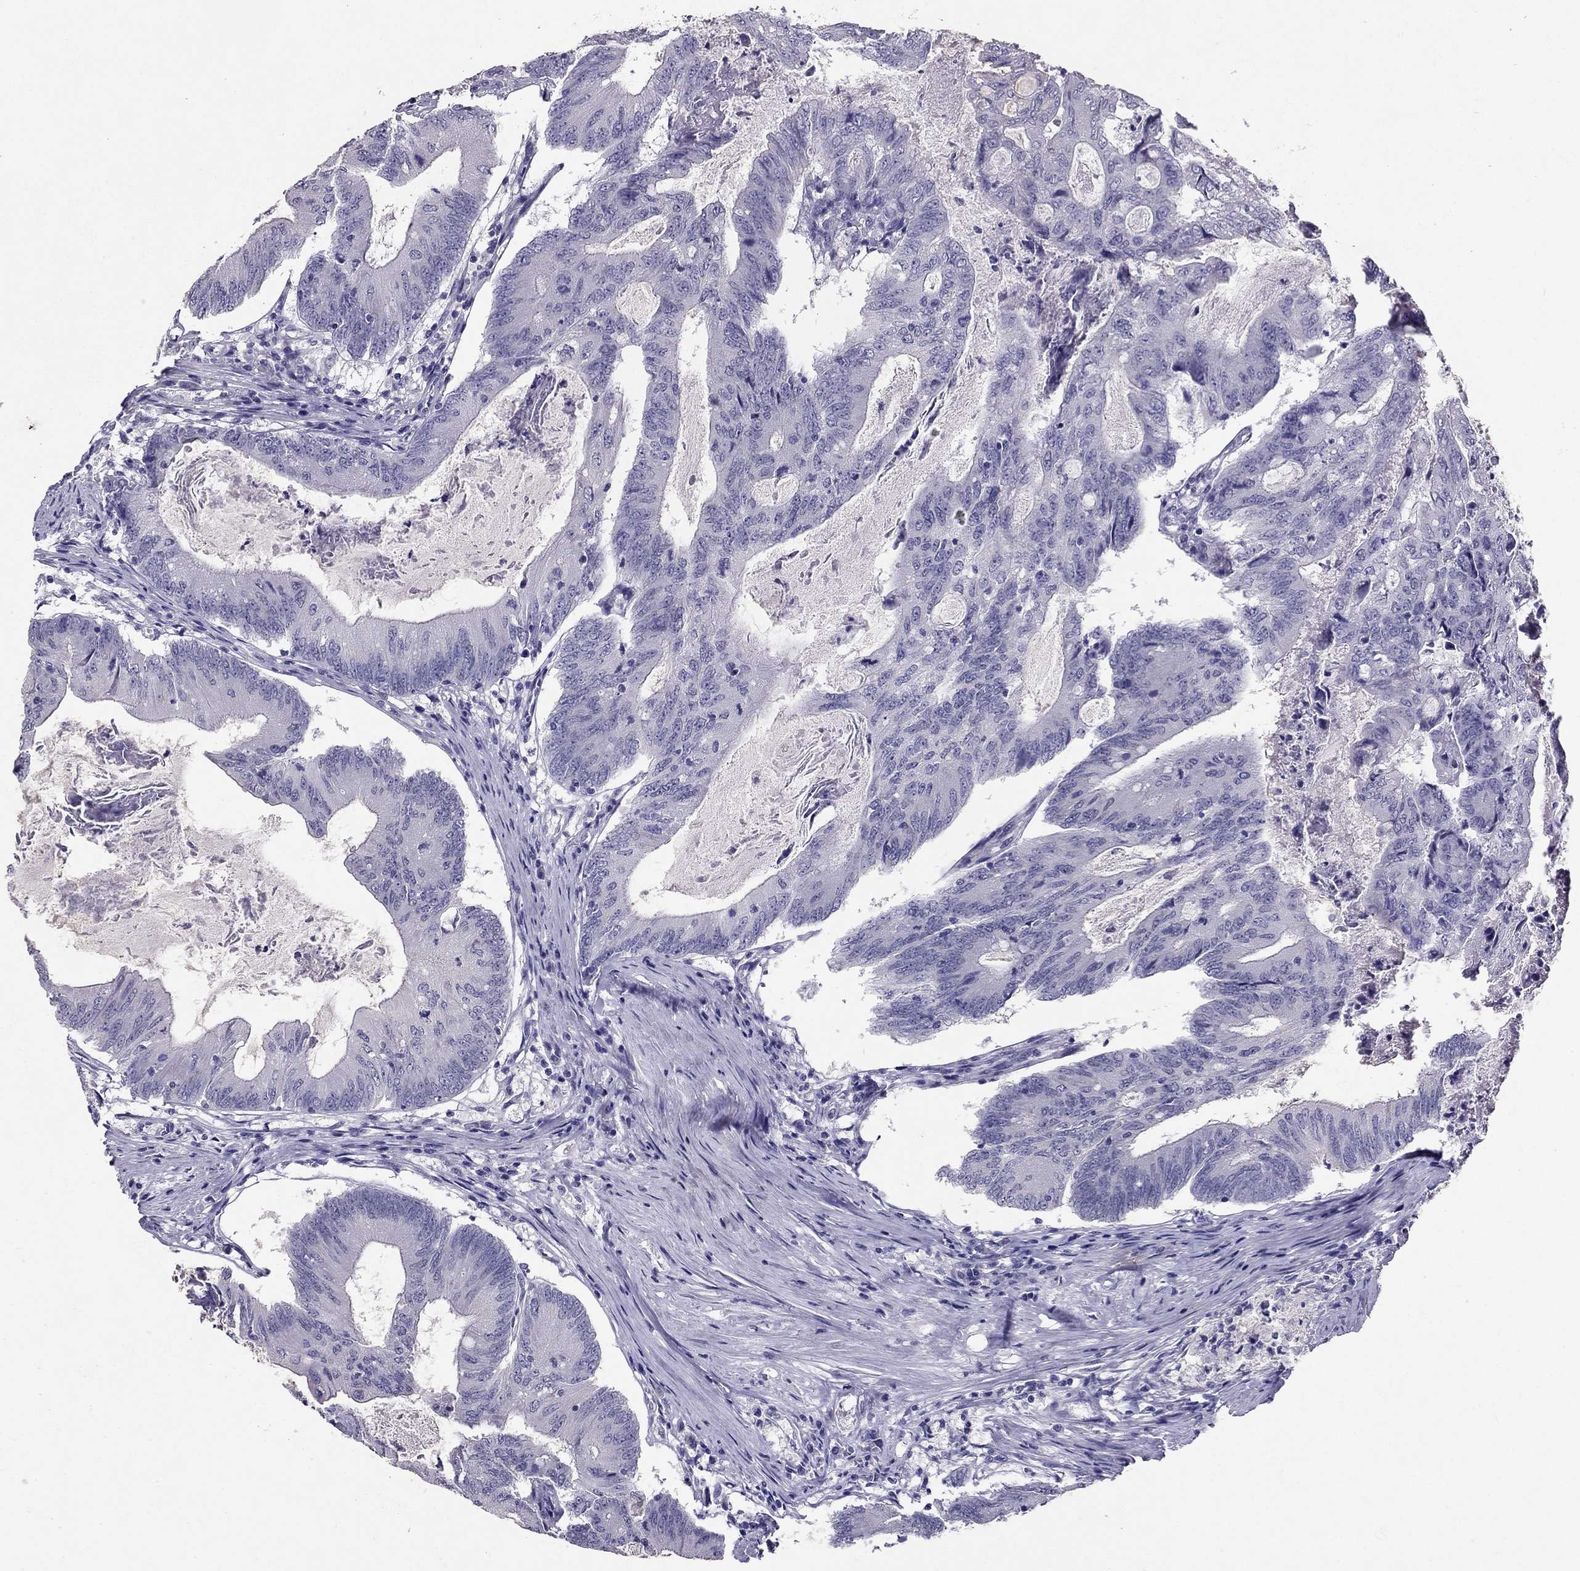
{"staining": {"intensity": "negative", "quantity": "none", "location": "none"}, "tissue": "colorectal cancer", "cell_type": "Tumor cells", "image_type": "cancer", "snomed": [{"axis": "morphology", "description": "Adenocarcinoma, NOS"}, {"axis": "topography", "description": "Colon"}], "caption": "Immunohistochemical staining of human colorectal cancer (adenocarcinoma) shows no significant expression in tumor cells.", "gene": "RHO", "patient": {"sex": "female", "age": 70}}